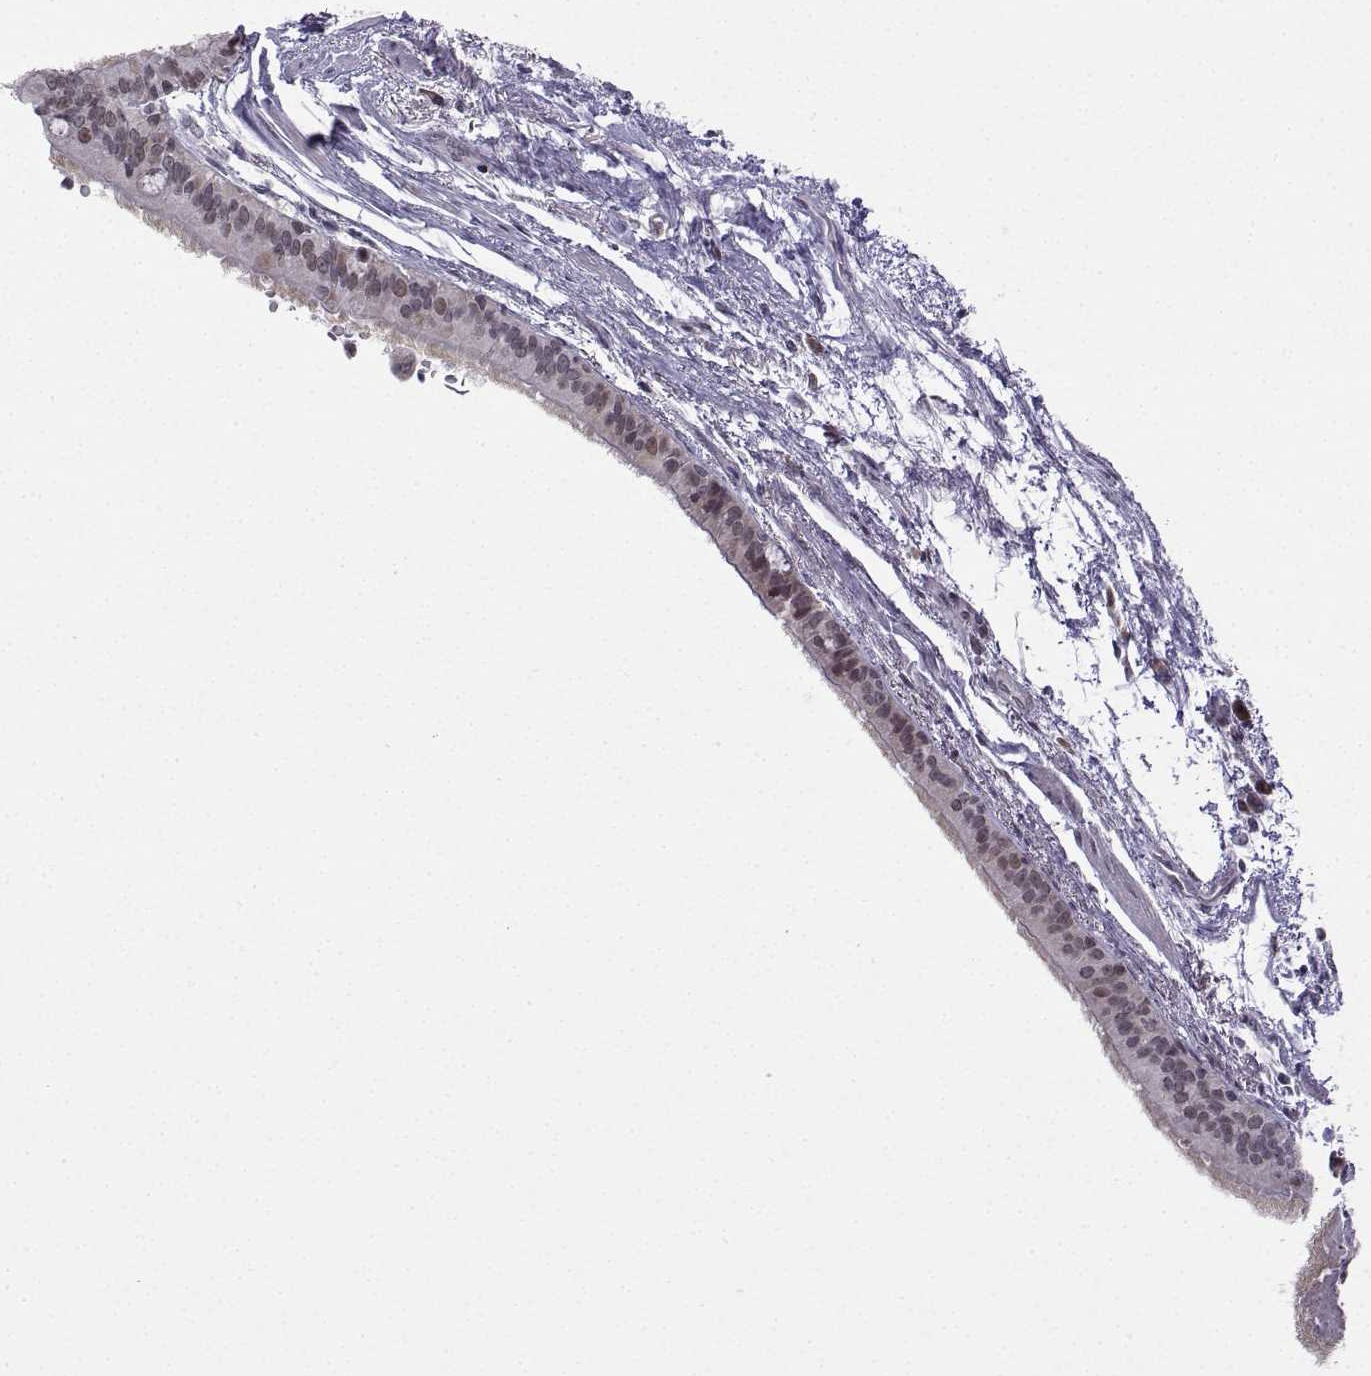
{"staining": {"intensity": "weak", "quantity": "<25%", "location": "nuclear"}, "tissue": "bronchus", "cell_type": "Respiratory epithelial cells", "image_type": "normal", "snomed": [{"axis": "morphology", "description": "Normal tissue, NOS"}, {"axis": "morphology", "description": "Squamous cell carcinoma, NOS"}, {"axis": "topography", "description": "Bronchus"}, {"axis": "topography", "description": "Lung"}], "caption": "Immunohistochemical staining of normal human bronchus demonstrates no significant expression in respiratory epithelial cells.", "gene": "FGF3", "patient": {"sex": "male", "age": 69}}